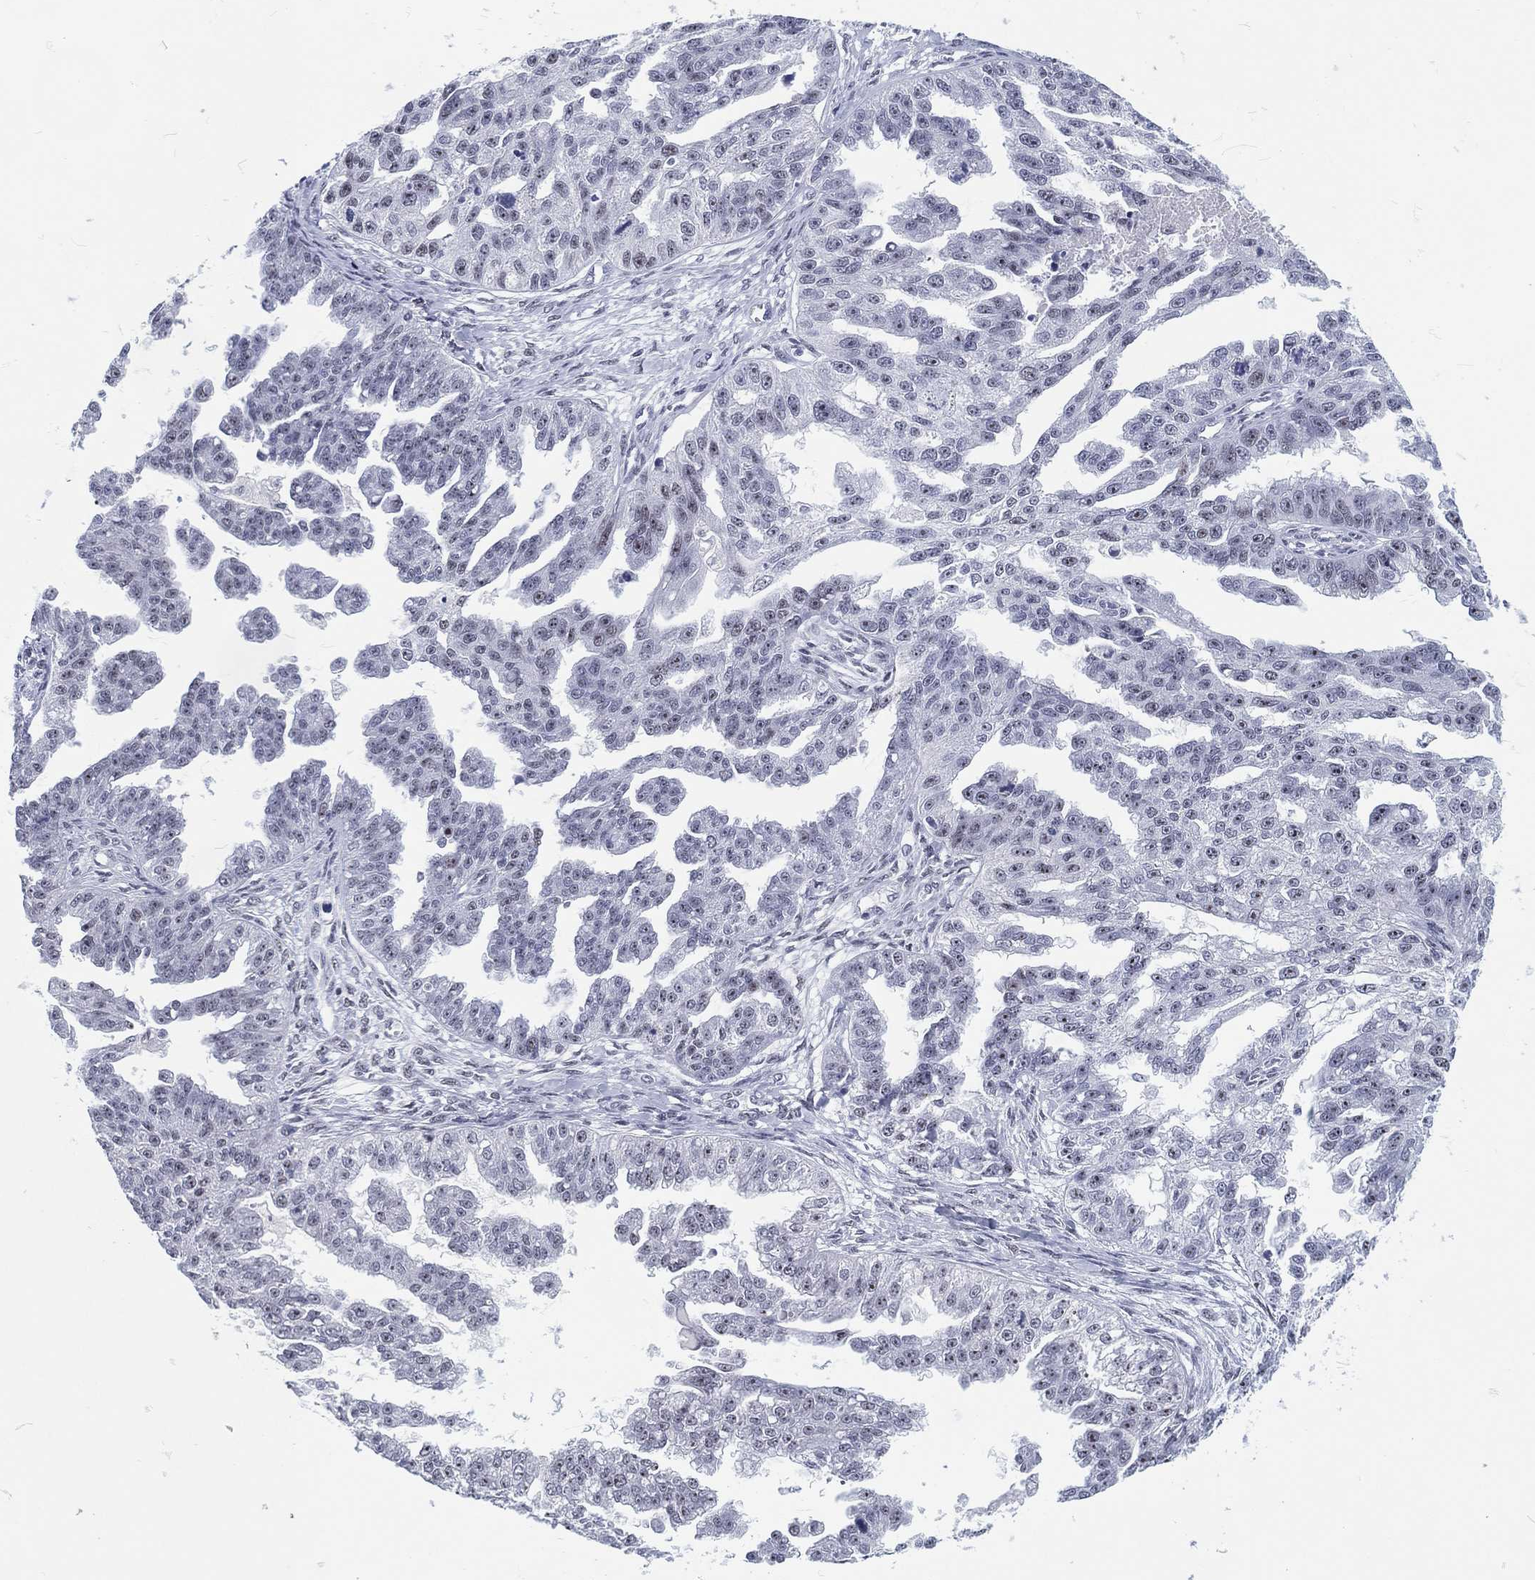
{"staining": {"intensity": "negative", "quantity": "none", "location": "none"}, "tissue": "ovarian cancer", "cell_type": "Tumor cells", "image_type": "cancer", "snomed": [{"axis": "morphology", "description": "Cystadenocarcinoma, serous, NOS"}, {"axis": "topography", "description": "Ovary"}], "caption": "This is a photomicrograph of immunohistochemistry staining of ovarian cancer, which shows no positivity in tumor cells.", "gene": "MAPK8IP1", "patient": {"sex": "female", "age": 58}}